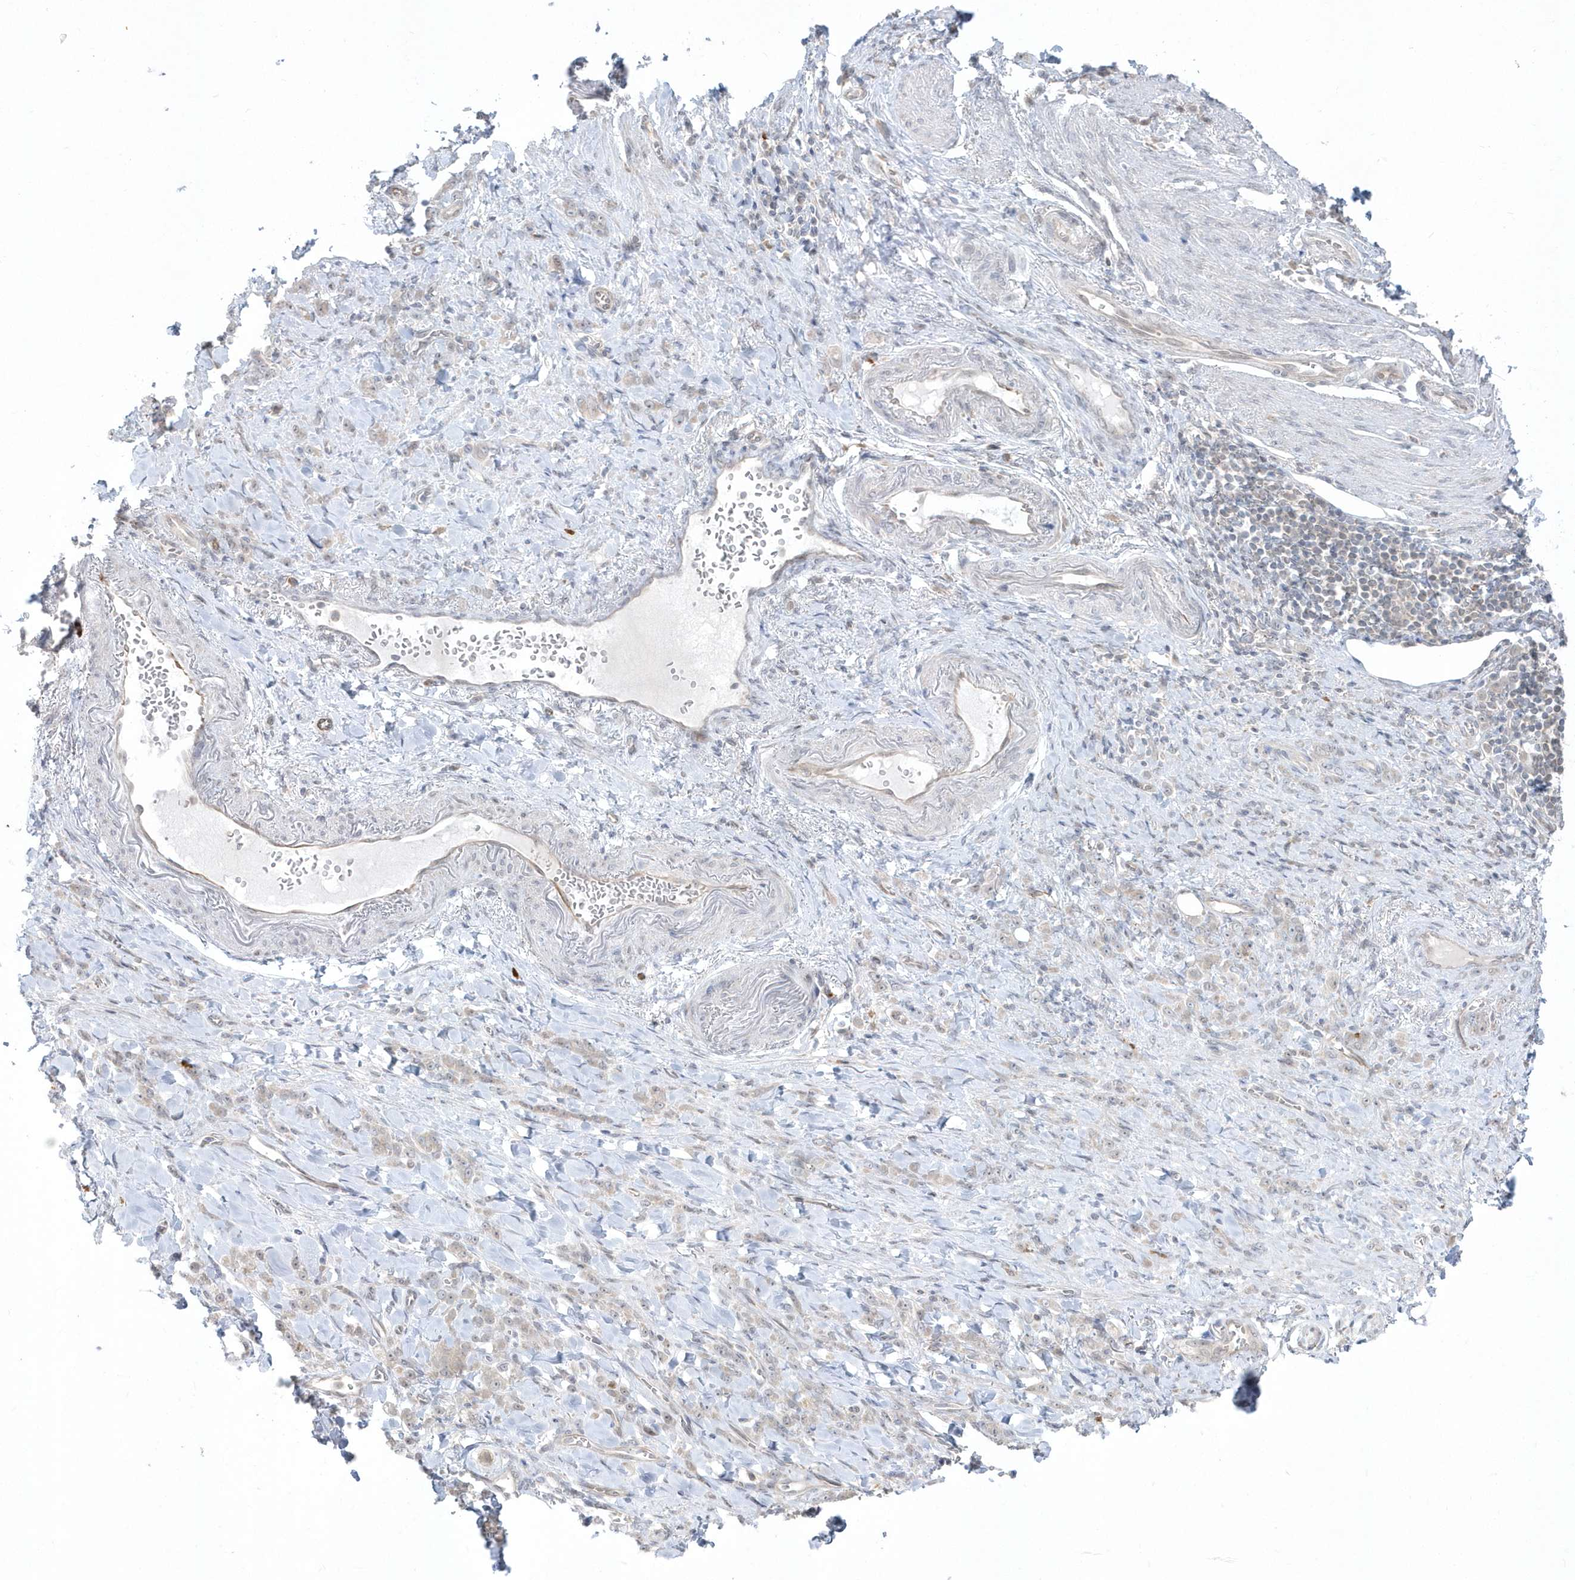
{"staining": {"intensity": "negative", "quantity": "none", "location": "none"}, "tissue": "stomach cancer", "cell_type": "Tumor cells", "image_type": "cancer", "snomed": [{"axis": "morphology", "description": "Normal tissue, NOS"}, {"axis": "morphology", "description": "Adenocarcinoma, NOS"}, {"axis": "topography", "description": "Stomach"}], "caption": "Immunohistochemistry (IHC) micrograph of neoplastic tissue: stomach cancer stained with DAB displays no significant protein staining in tumor cells.", "gene": "DHX57", "patient": {"sex": "male", "age": 82}}